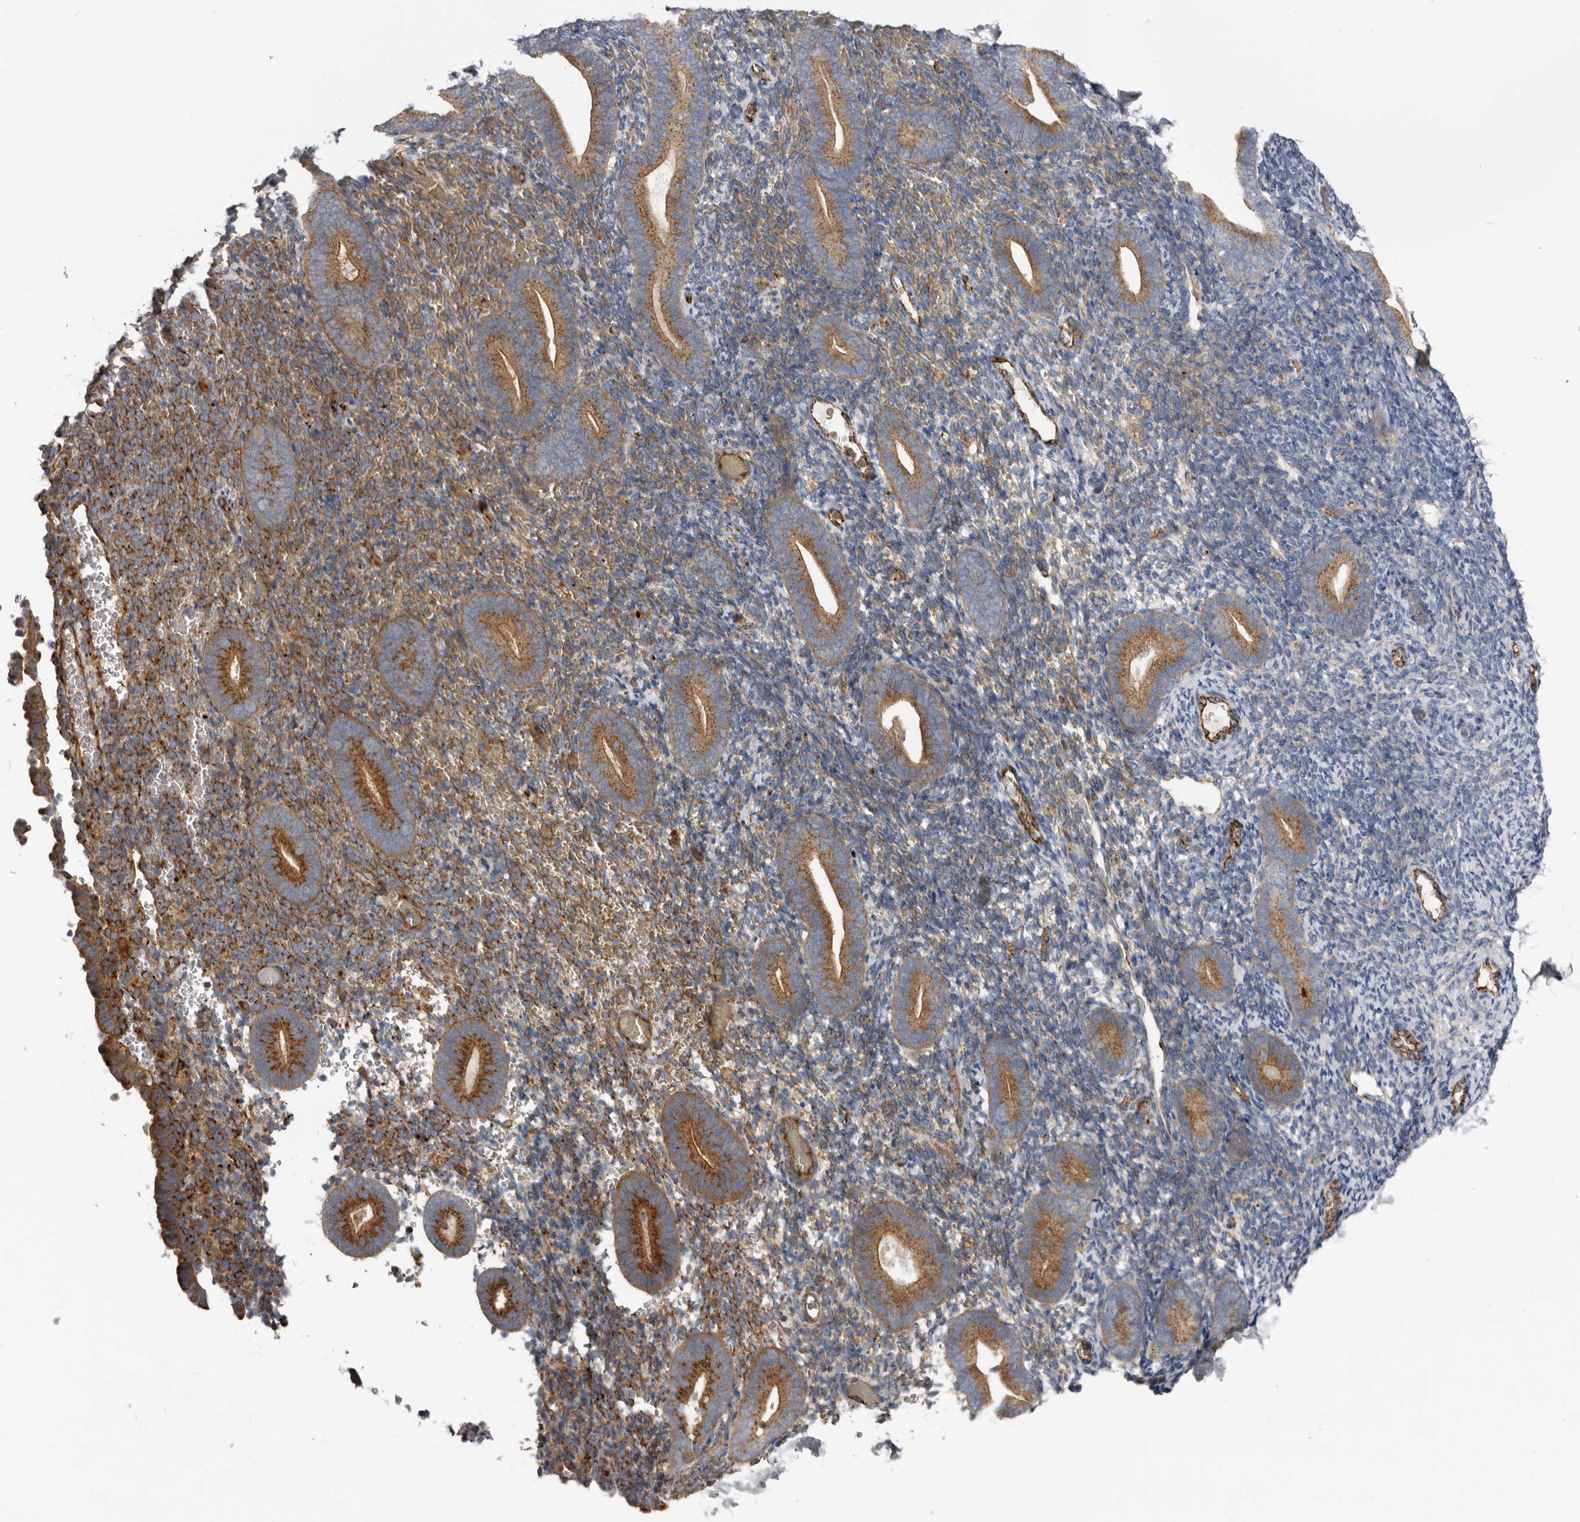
{"staining": {"intensity": "moderate", "quantity": "25%-75%", "location": "cytoplasmic/membranous"}, "tissue": "endometrium", "cell_type": "Cells in endometrial stroma", "image_type": "normal", "snomed": [{"axis": "morphology", "description": "Normal tissue, NOS"}, {"axis": "topography", "description": "Endometrium"}], "caption": "Immunohistochemical staining of normal endometrium reveals moderate cytoplasmic/membranous protein positivity in approximately 25%-75% of cells in endometrial stroma. Nuclei are stained in blue.", "gene": "LUZP1", "patient": {"sex": "female", "age": 51}}